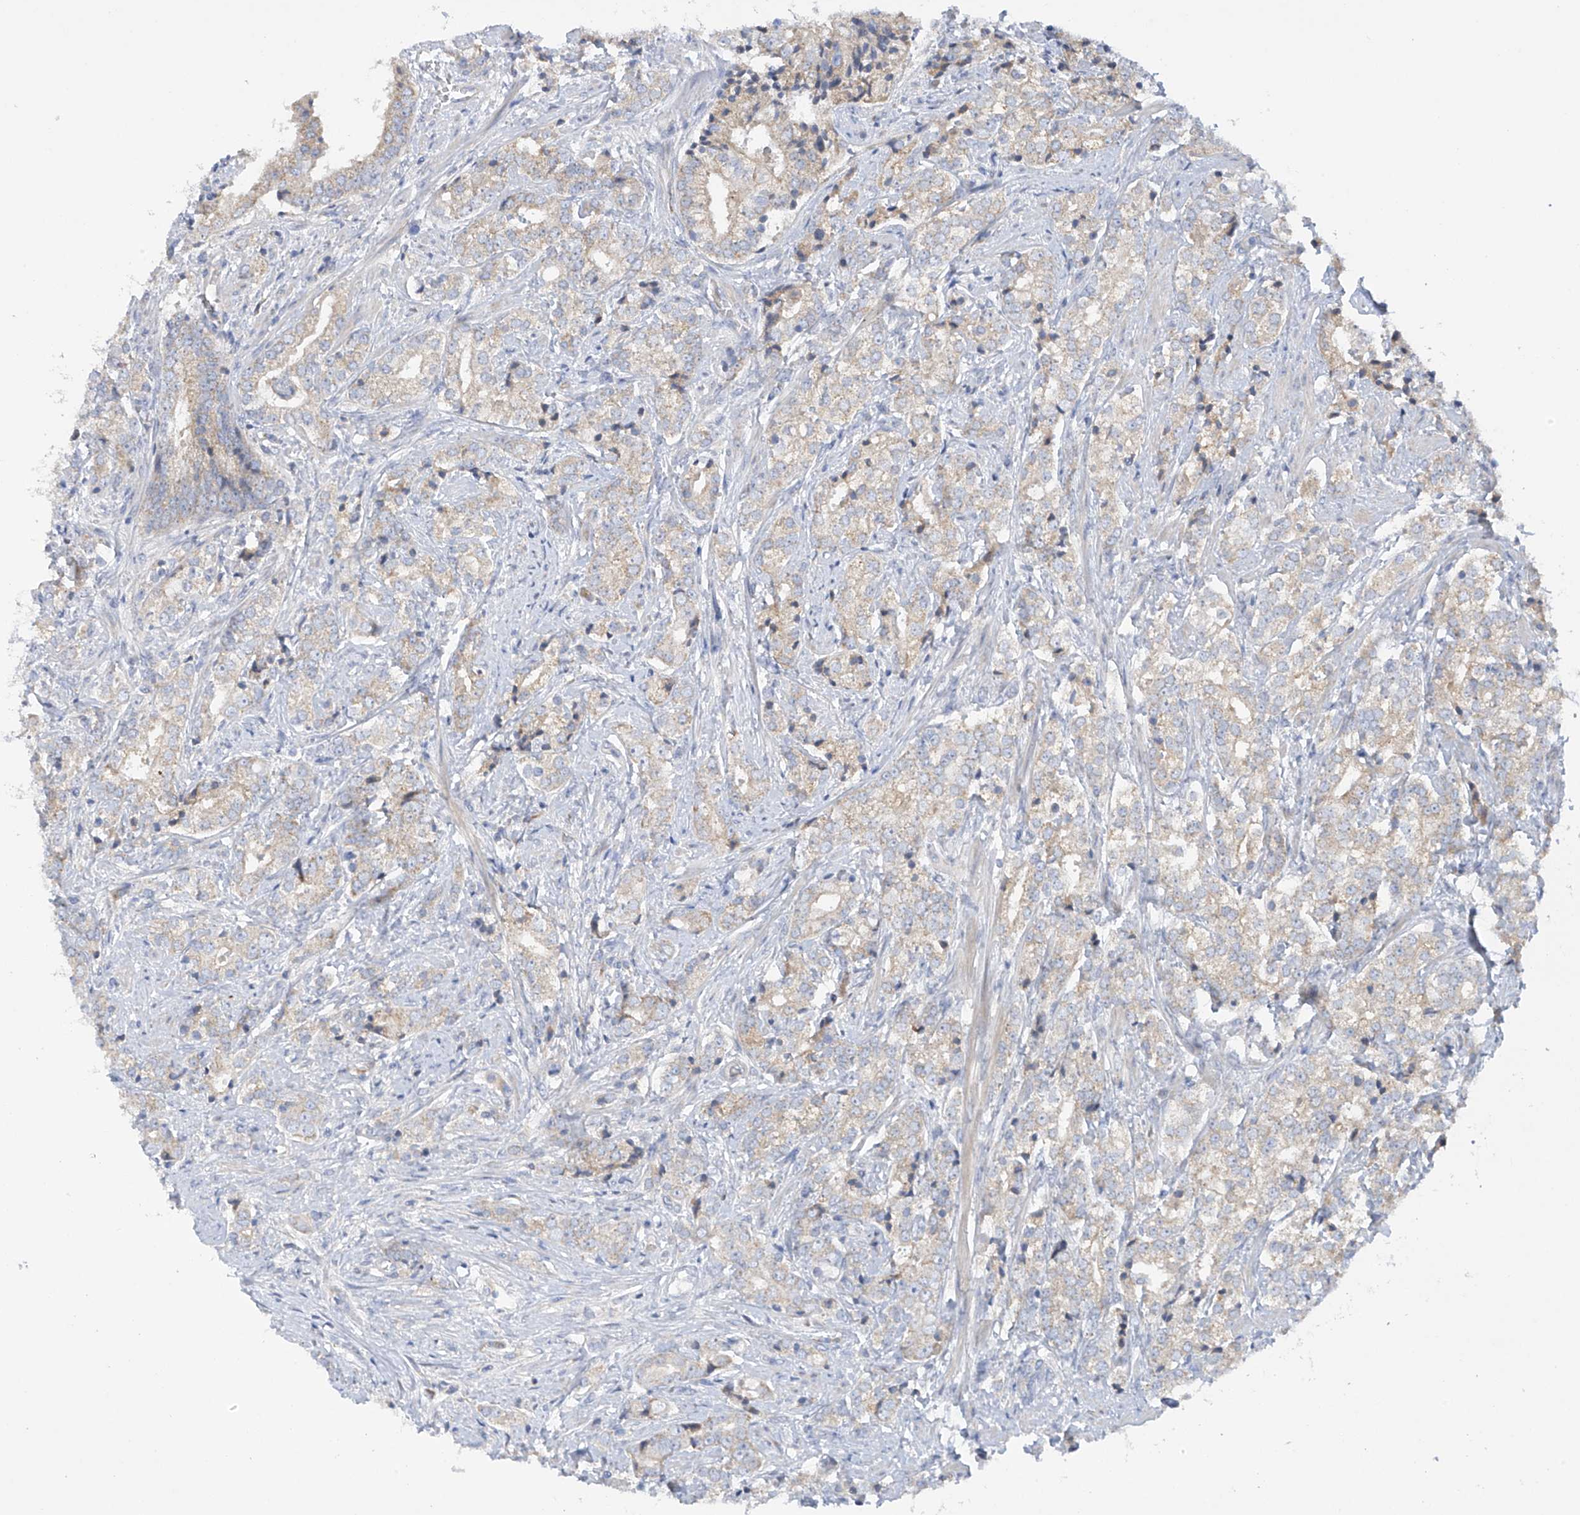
{"staining": {"intensity": "weak", "quantity": "25%-75%", "location": "cytoplasmic/membranous"}, "tissue": "prostate cancer", "cell_type": "Tumor cells", "image_type": "cancer", "snomed": [{"axis": "morphology", "description": "Adenocarcinoma, High grade"}, {"axis": "topography", "description": "Prostate"}], "caption": "This micrograph exhibits IHC staining of prostate cancer (adenocarcinoma (high-grade)), with low weak cytoplasmic/membranous staining in approximately 25%-75% of tumor cells.", "gene": "METTL18", "patient": {"sex": "male", "age": 69}}